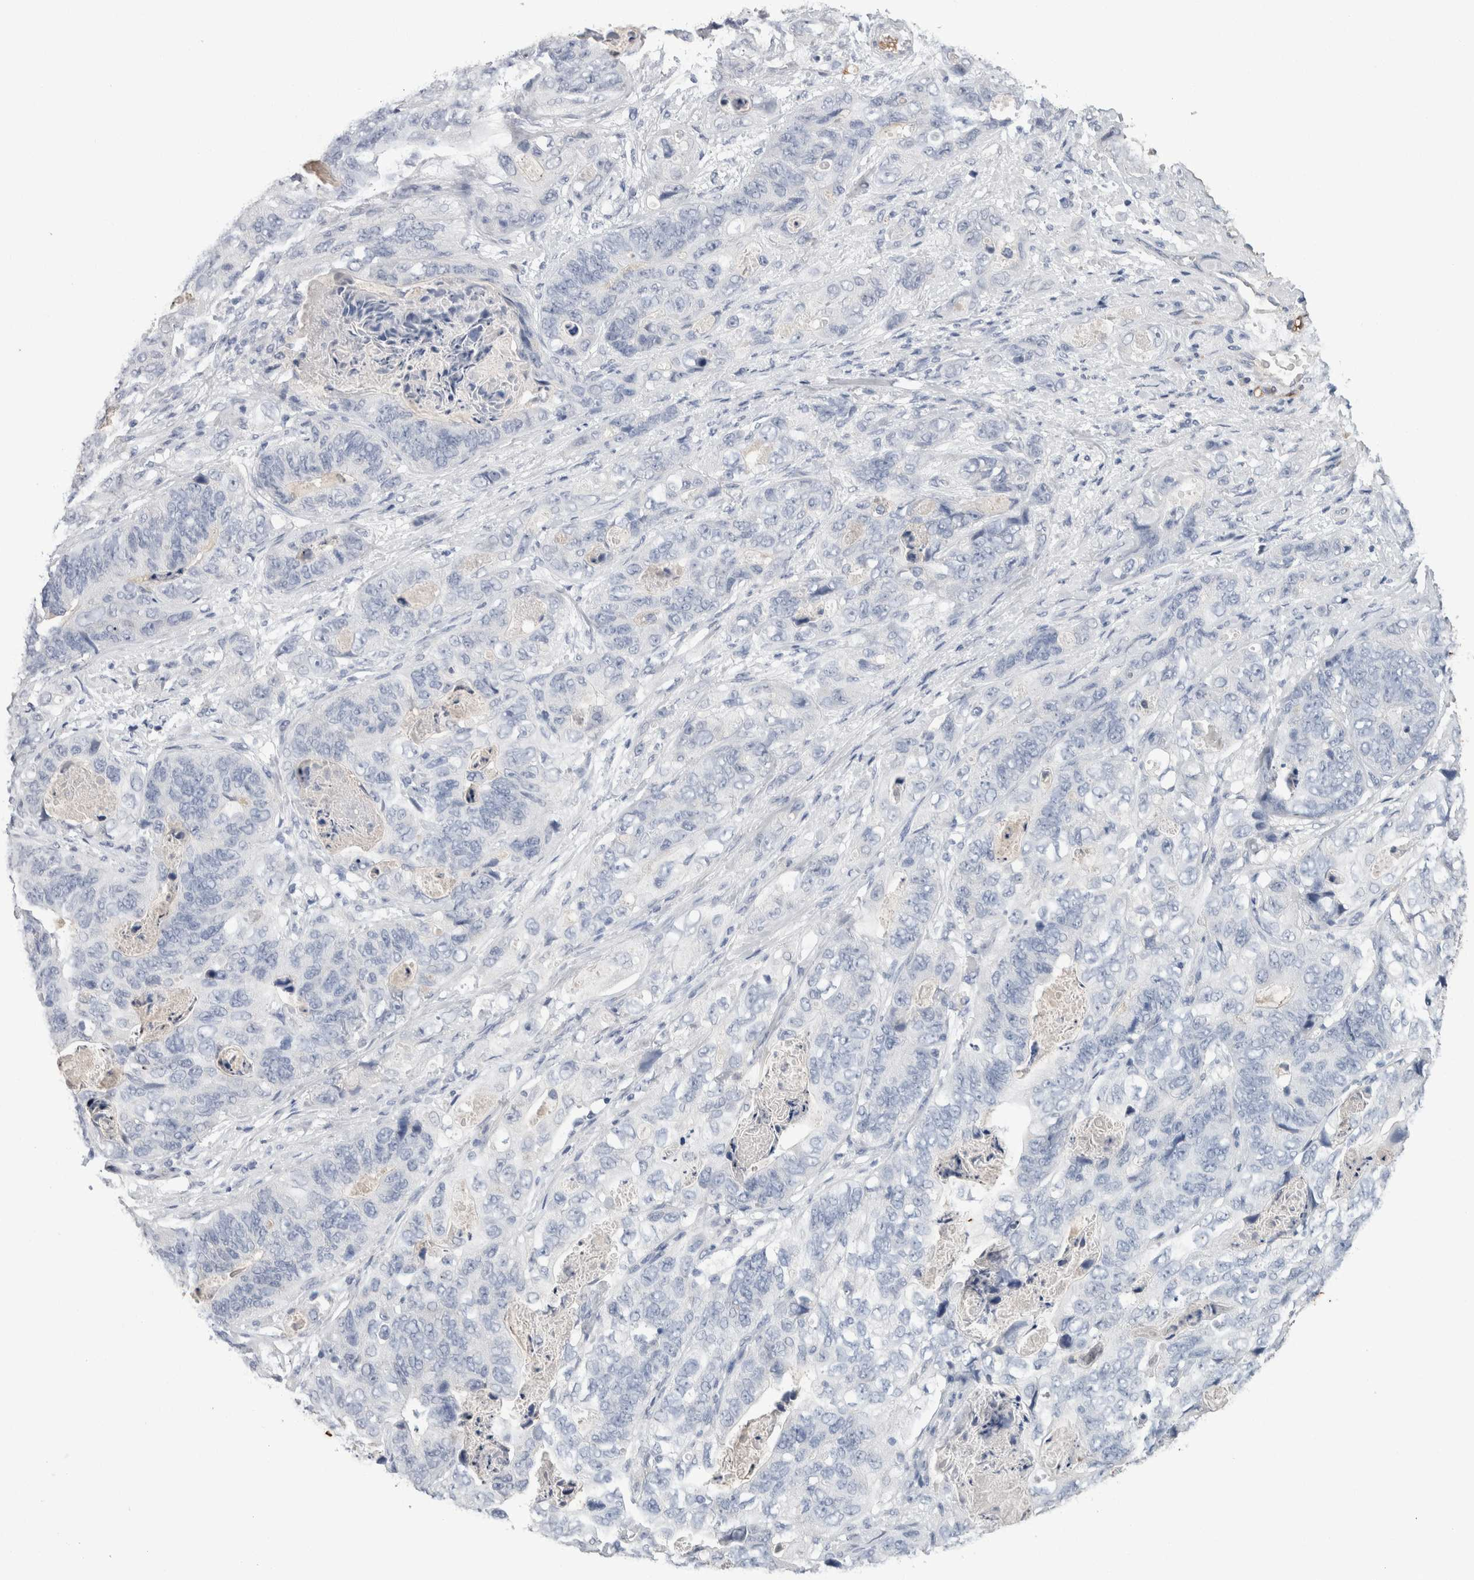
{"staining": {"intensity": "negative", "quantity": "none", "location": "none"}, "tissue": "stomach cancer", "cell_type": "Tumor cells", "image_type": "cancer", "snomed": [{"axis": "morphology", "description": "Adenocarcinoma, NOS"}, {"axis": "topography", "description": "Stomach"}], "caption": "DAB immunohistochemical staining of stomach cancer demonstrates no significant staining in tumor cells. (DAB (3,3'-diaminobenzidine) immunohistochemistry, high magnification).", "gene": "FABP4", "patient": {"sex": "female", "age": 89}}